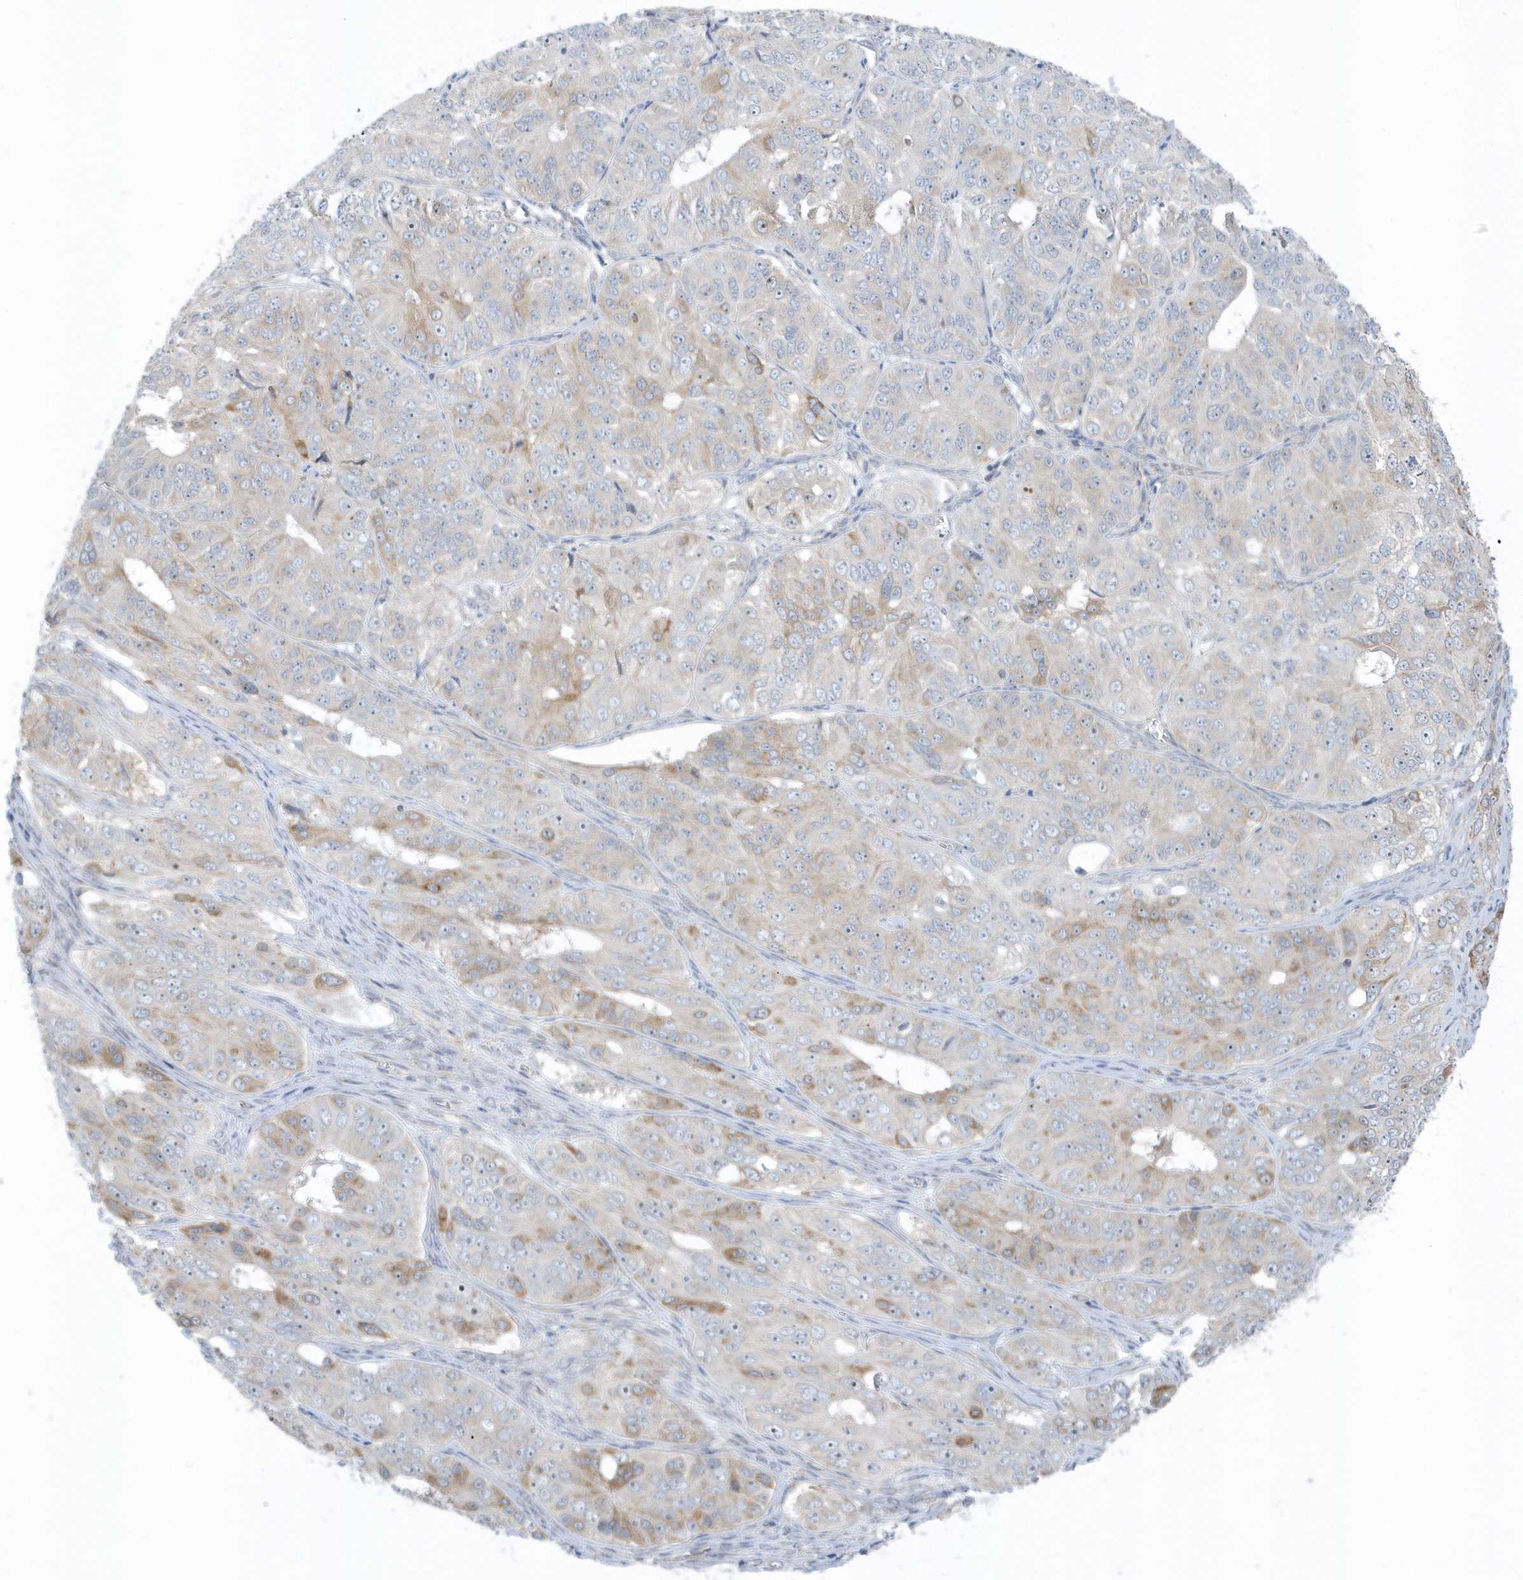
{"staining": {"intensity": "moderate", "quantity": "<25%", "location": "cytoplasmic/membranous"}, "tissue": "ovarian cancer", "cell_type": "Tumor cells", "image_type": "cancer", "snomed": [{"axis": "morphology", "description": "Carcinoma, endometroid"}, {"axis": "topography", "description": "Ovary"}], "caption": "Protein analysis of ovarian cancer (endometroid carcinoma) tissue shows moderate cytoplasmic/membranous staining in about <25% of tumor cells.", "gene": "SCN3A", "patient": {"sex": "female", "age": 51}}